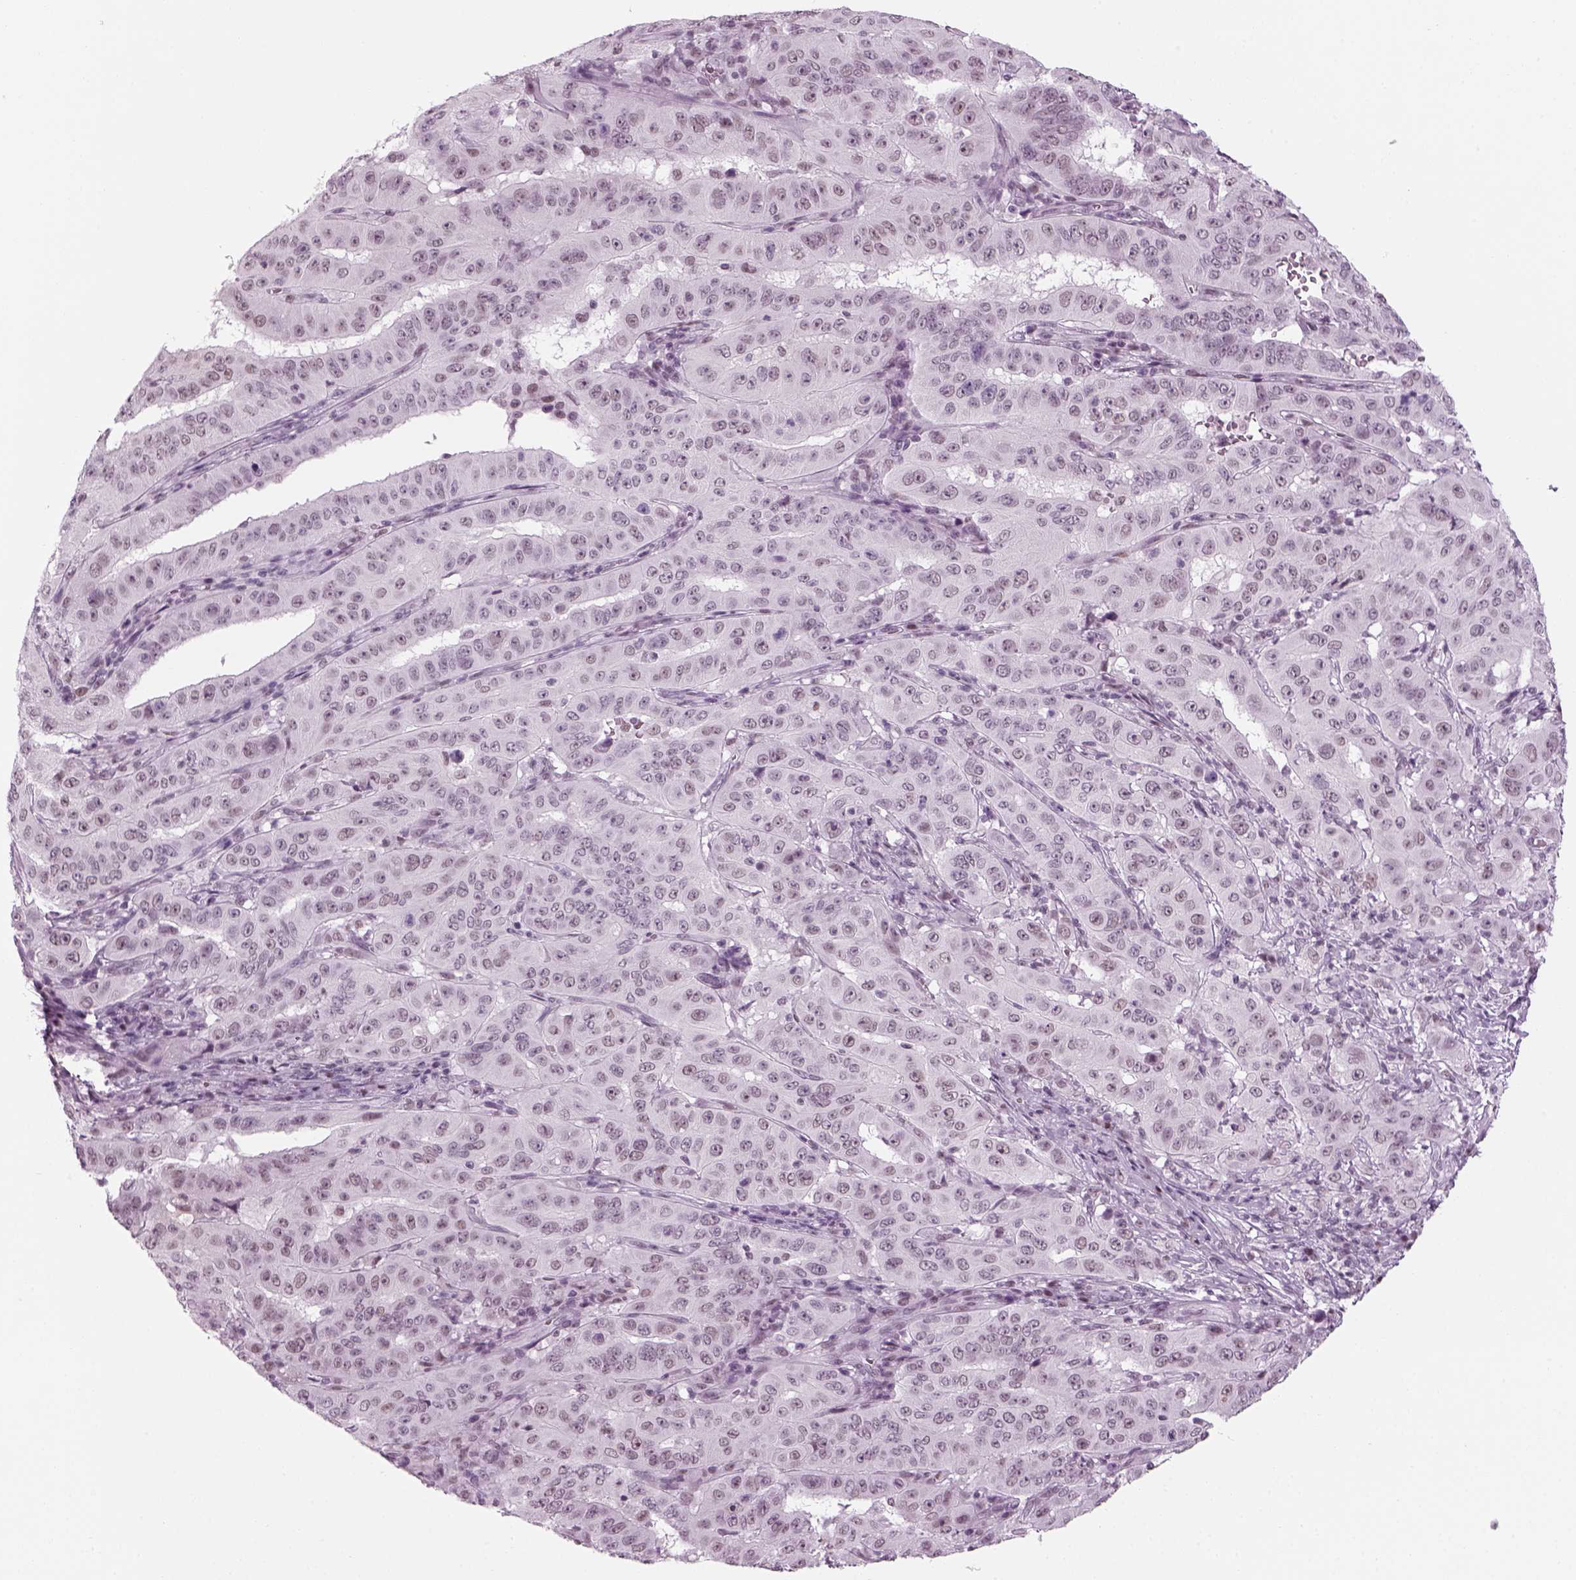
{"staining": {"intensity": "weak", "quantity": "<25%", "location": "nuclear"}, "tissue": "pancreatic cancer", "cell_type": "Tumor cells", "image_type": "cancer", "snomed": [{"axis": "morphology", "description": "Adenocarcinoma, NOS"}, {"axis": "topography", "description": "Pancreas"}], "caption": "A histopathology image of pancreatic adenocarcinoma stained for a protein reveals no brown staining in tumor cells. (DAB immunohistochemistry, high magnification).", "gene": "KCNG2", "patient": {"sex": "male", "age": 63}}